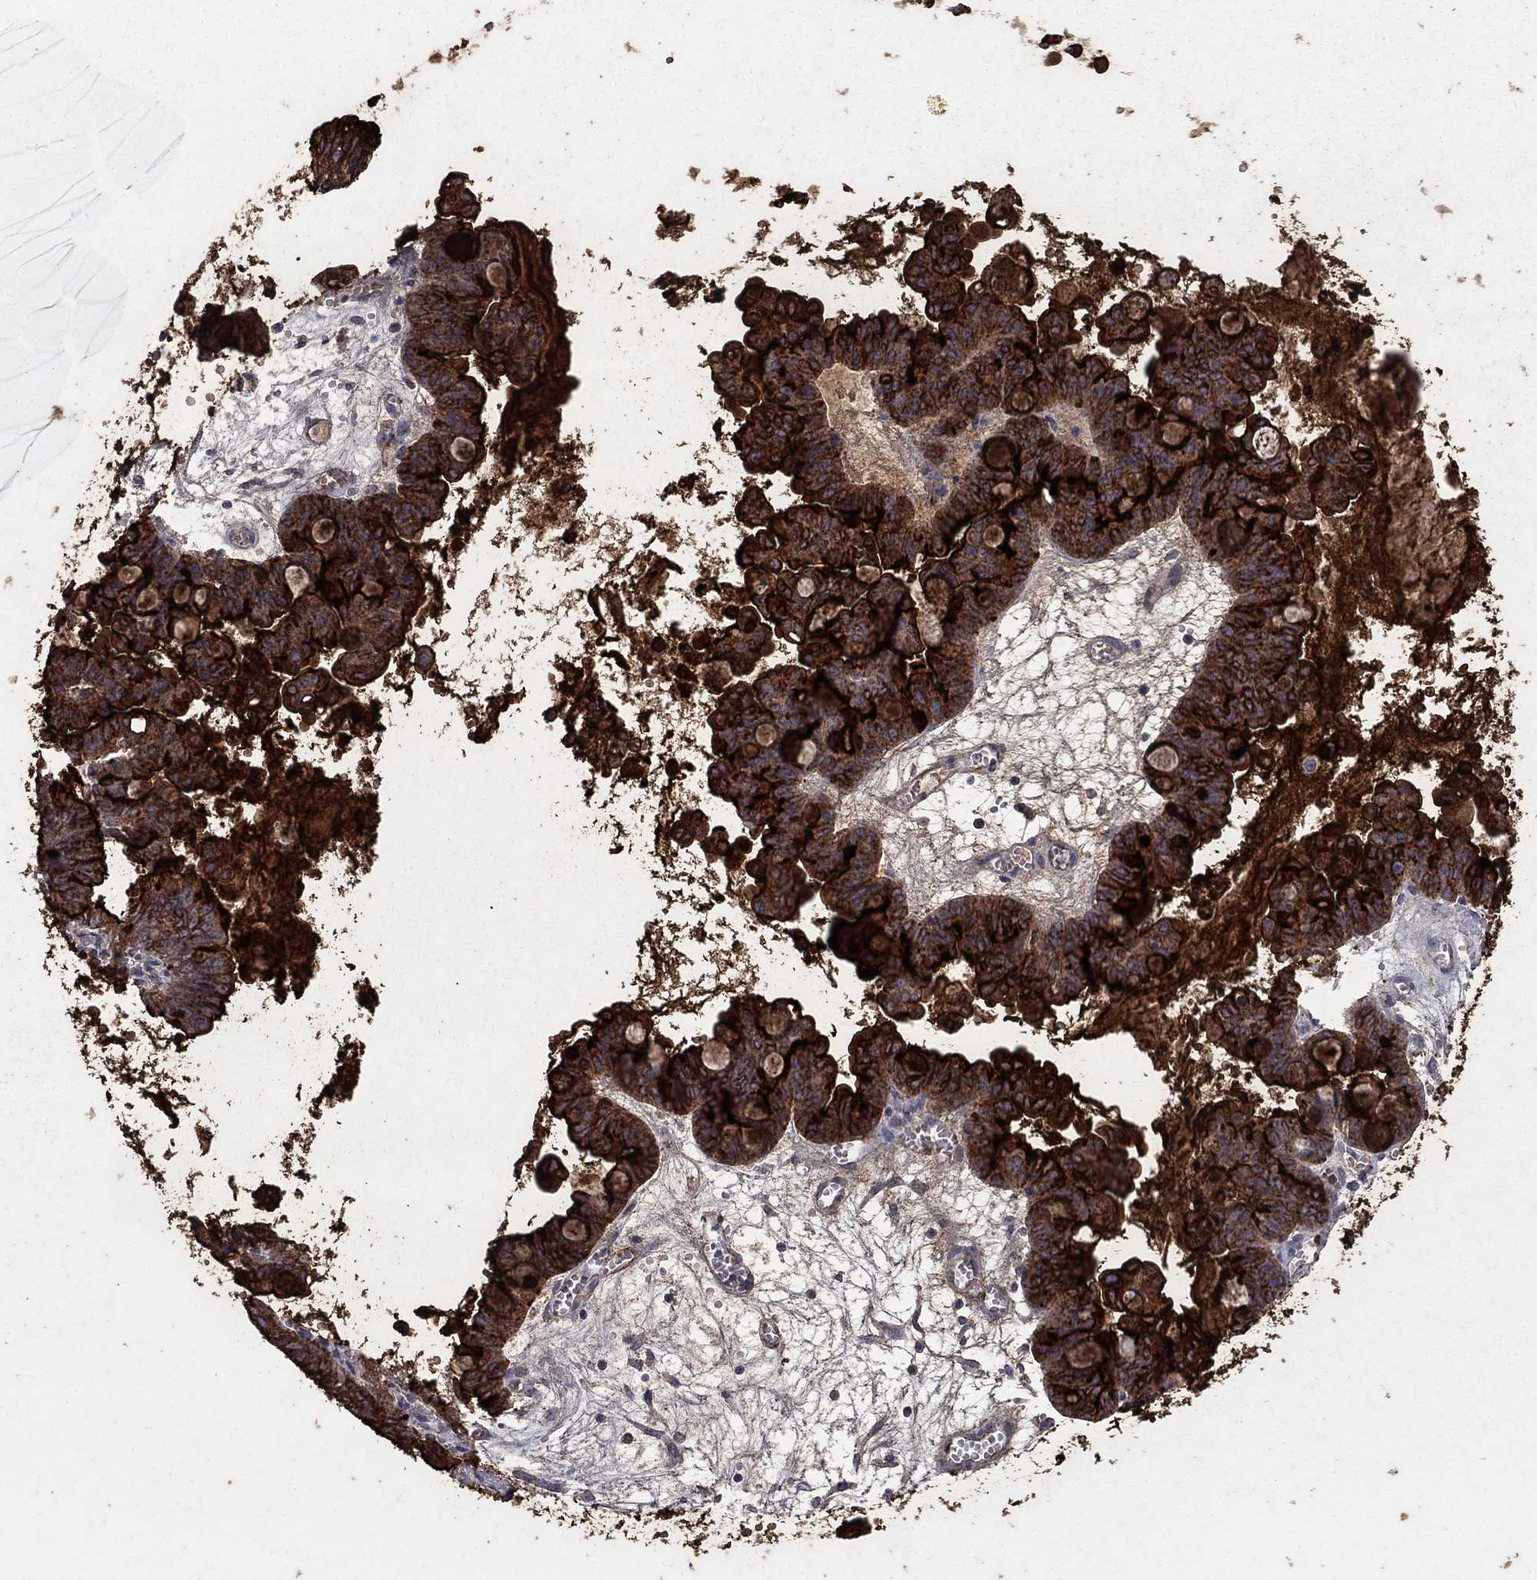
{"staining": {"intensity": "strong", "quantity": "25%-75%", "location": "cytoplasmic/membranous"}, "tissue": "ovarian cancer", "cell_type": "Tumor cells", "image_type": "cancer", "snomed": [{"axis": "morphology", "description": "Cystadenocarcinoma, mucinous, NOS"}, {"axis": "topography", "description": "Ovary"}], "caption": "IHC photomicrograph of human mucinous cystadenocarcinoma (ovarian) stained for a protein (brown), which reveals high levels of strong cytoplasmic/membranous staining in about 25%-75% of tumor cells.", "gene": "CD24", "patient": {"sex": "female", "age": 63}}